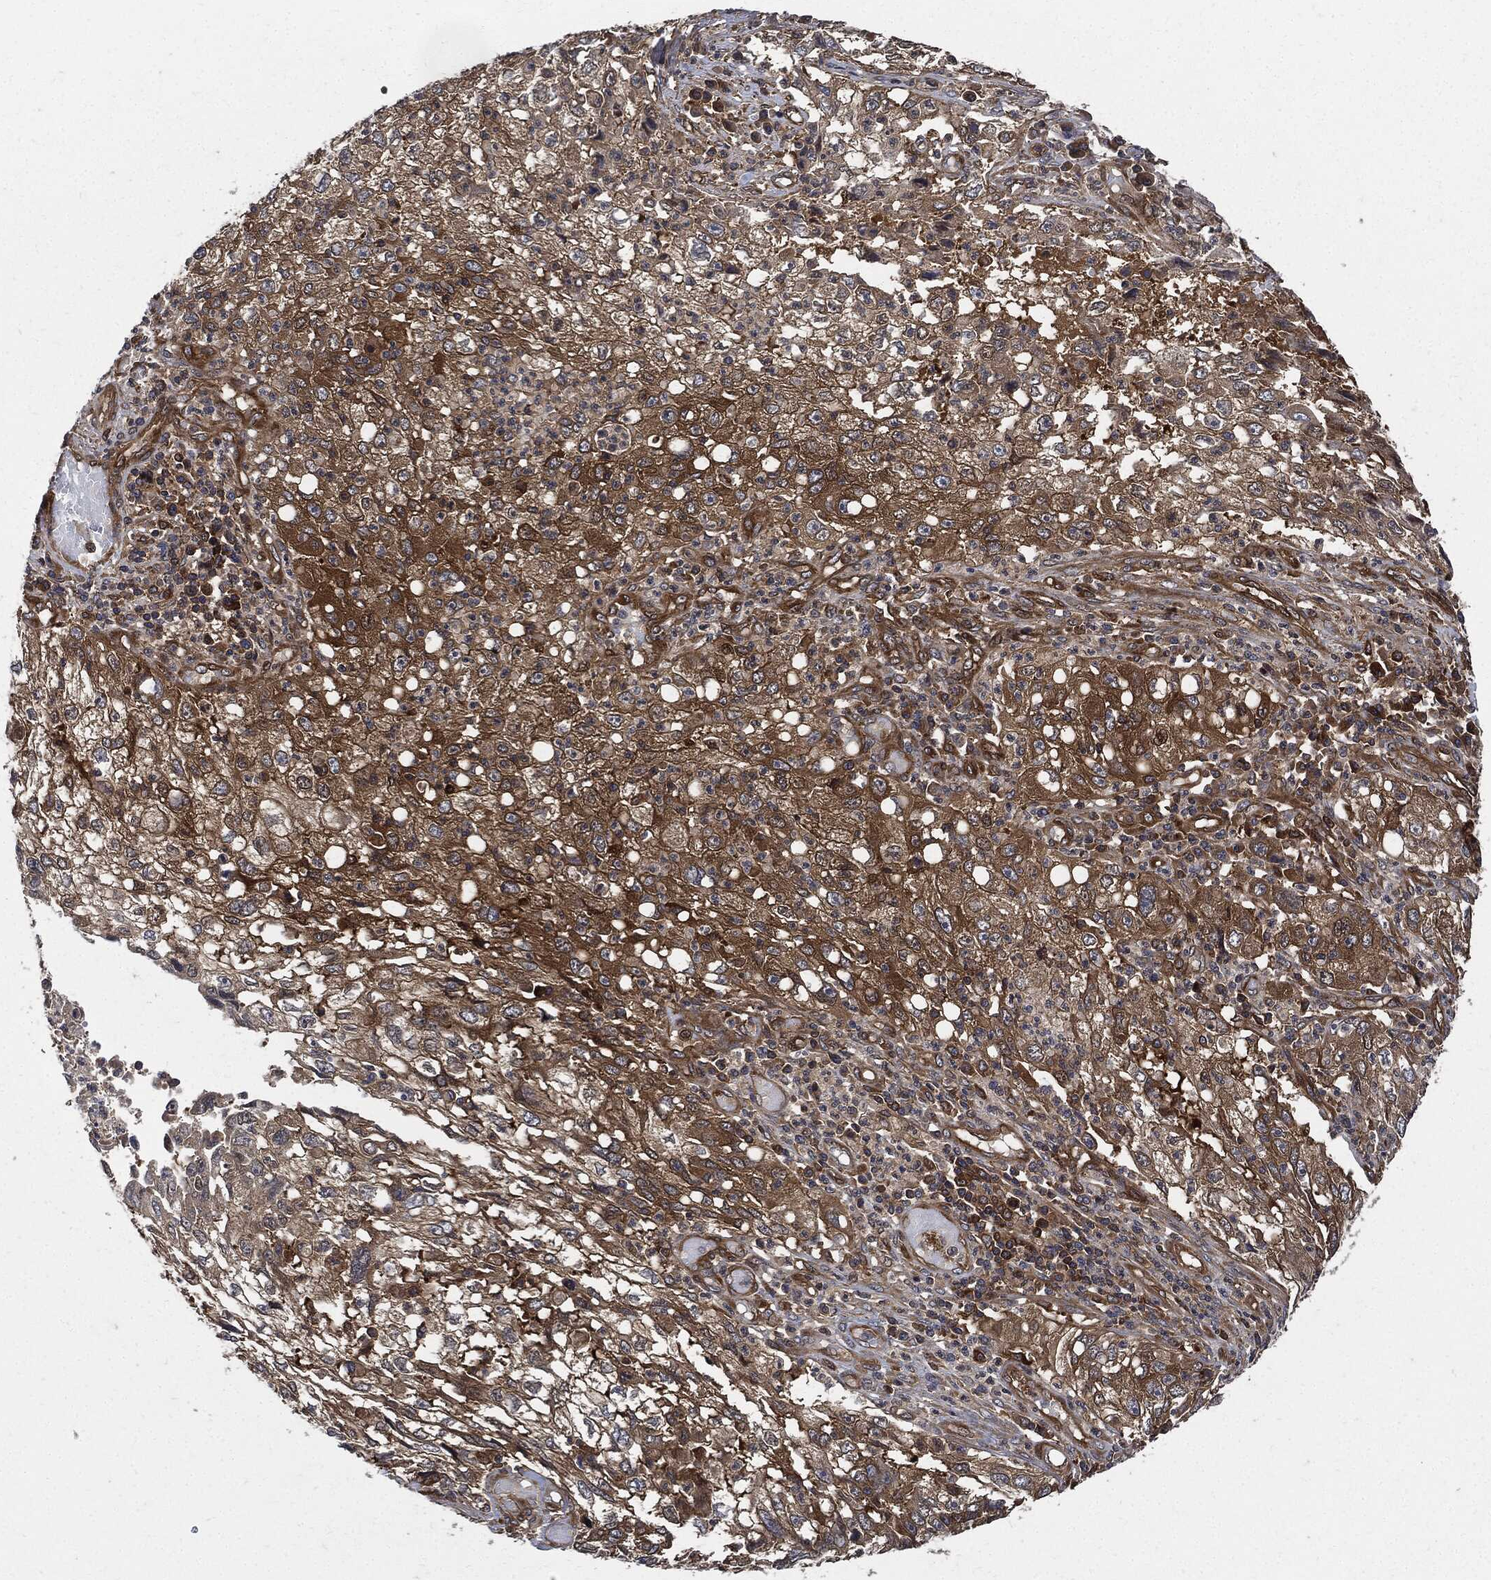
{"staining": {"intensity": "moderate", "quantity": "25%-75%", "location": "cytoplasmic/membranous"}, "tissue": "cervical cancer", "cell_type": "Tumor cells", "image_type": "cancer", "snomed": [{"axis": "morphology", "description": "Squamous cell carcinoma, NOS"}, {"axis": "topography", "description": "Cervix"}], "caption": "About 25%-75% of tumor cells in human cervical squamous cell carcinoma show moderate cytoplasmic/membranous protein positivity as visualized by brown immunohistochemical staining.", "gene": "XPNPEP1", "patient": {"sex": "female", "age": 36}}